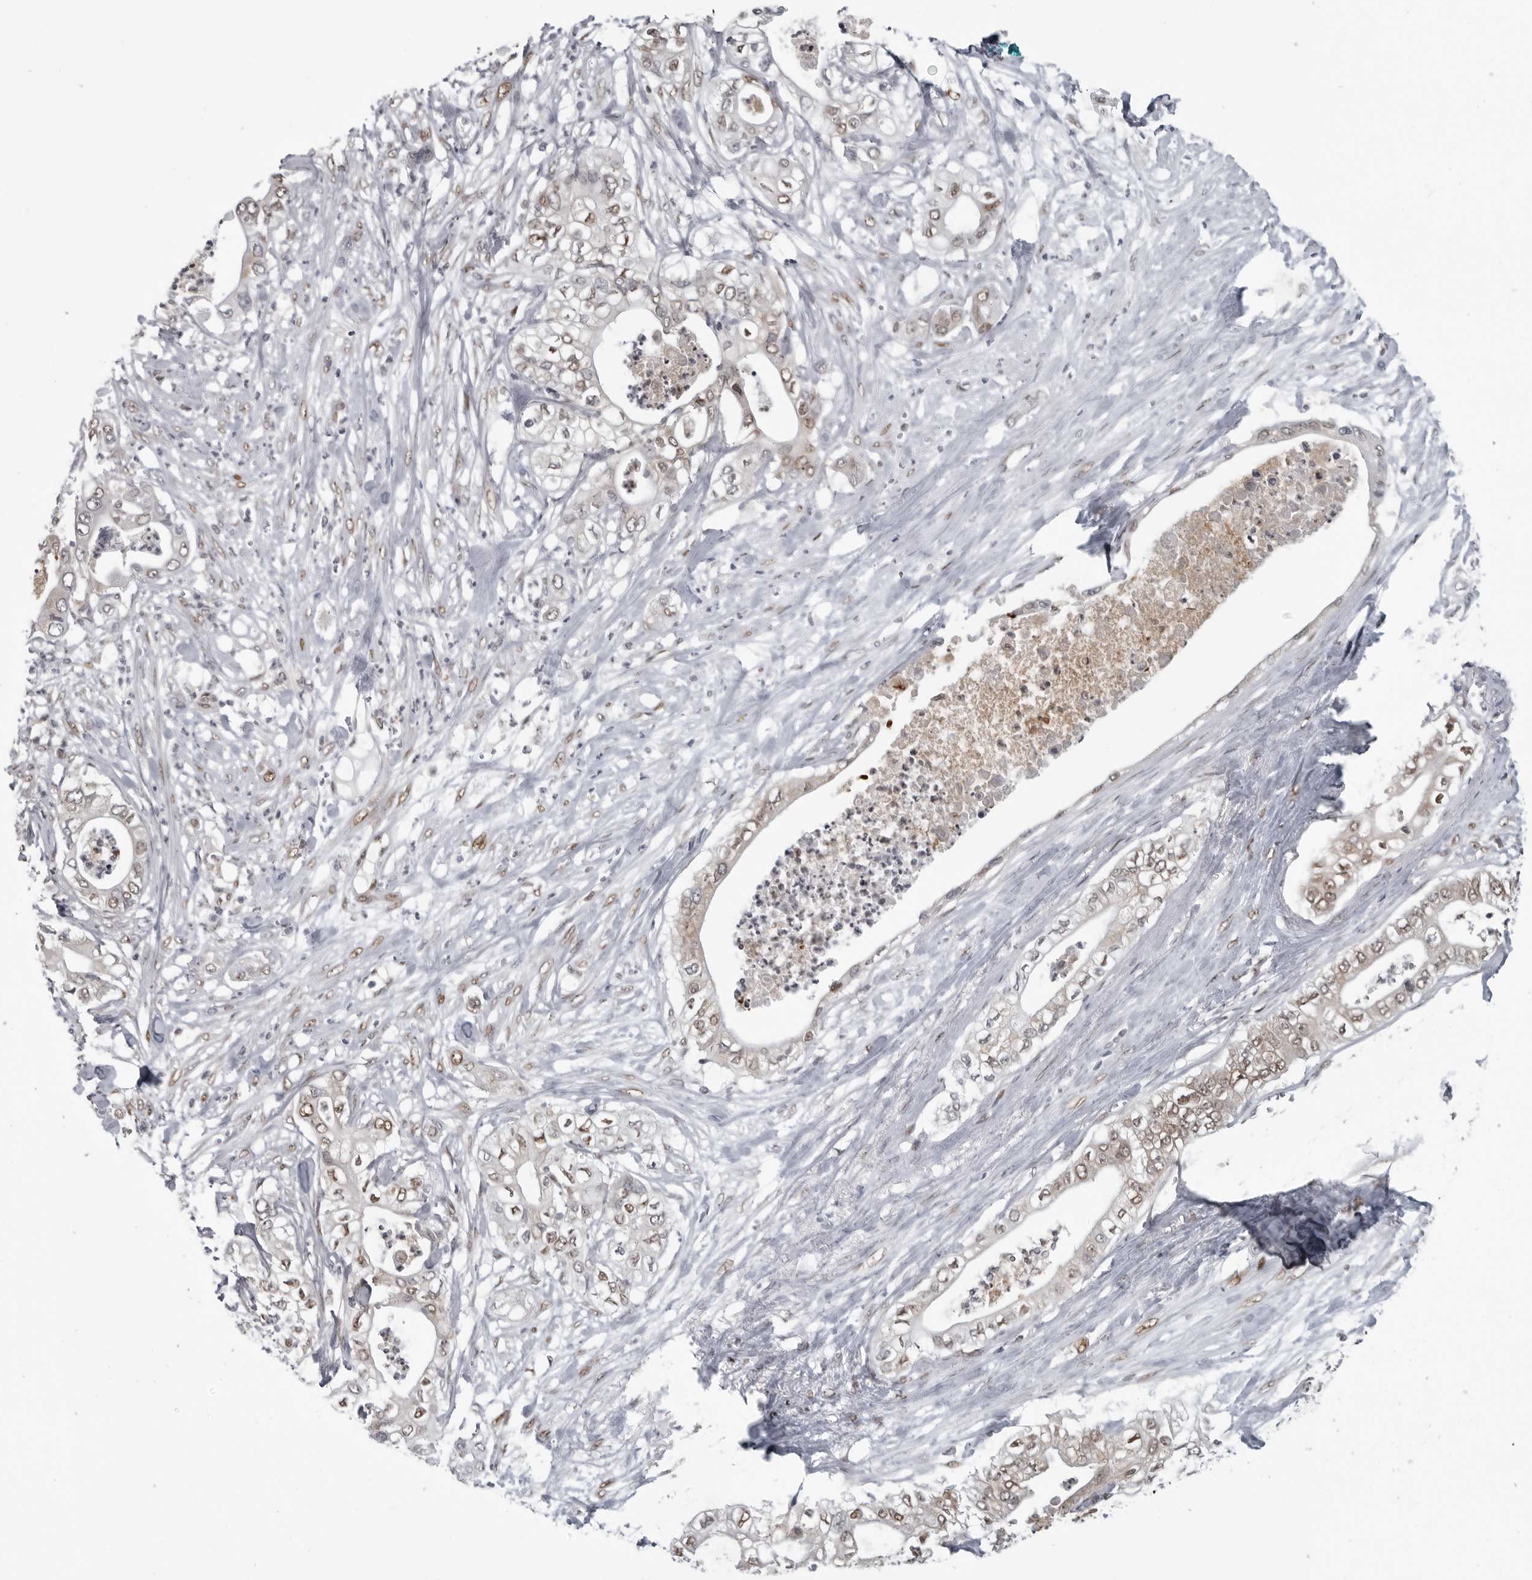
{"staining": {"intensity": "weak", "quantity": ">75%", "location": "nuclear"}, "tissue": "pancreatic cancer", "cell_type": "Tumor cells", "image_type": "cancer", "snomed": [{"axis": "morphology", "description": "Adenocarcinoma, NOS"}, {"axis": "topography", "description": "Pancreas"}], "caption": "Tumor cells show weak nuclear positivity in about >75% of cells in pancreatic adenocarcinoma.", "gene": "C8orf58", "patient": {"sex": "female", "age": 78}}